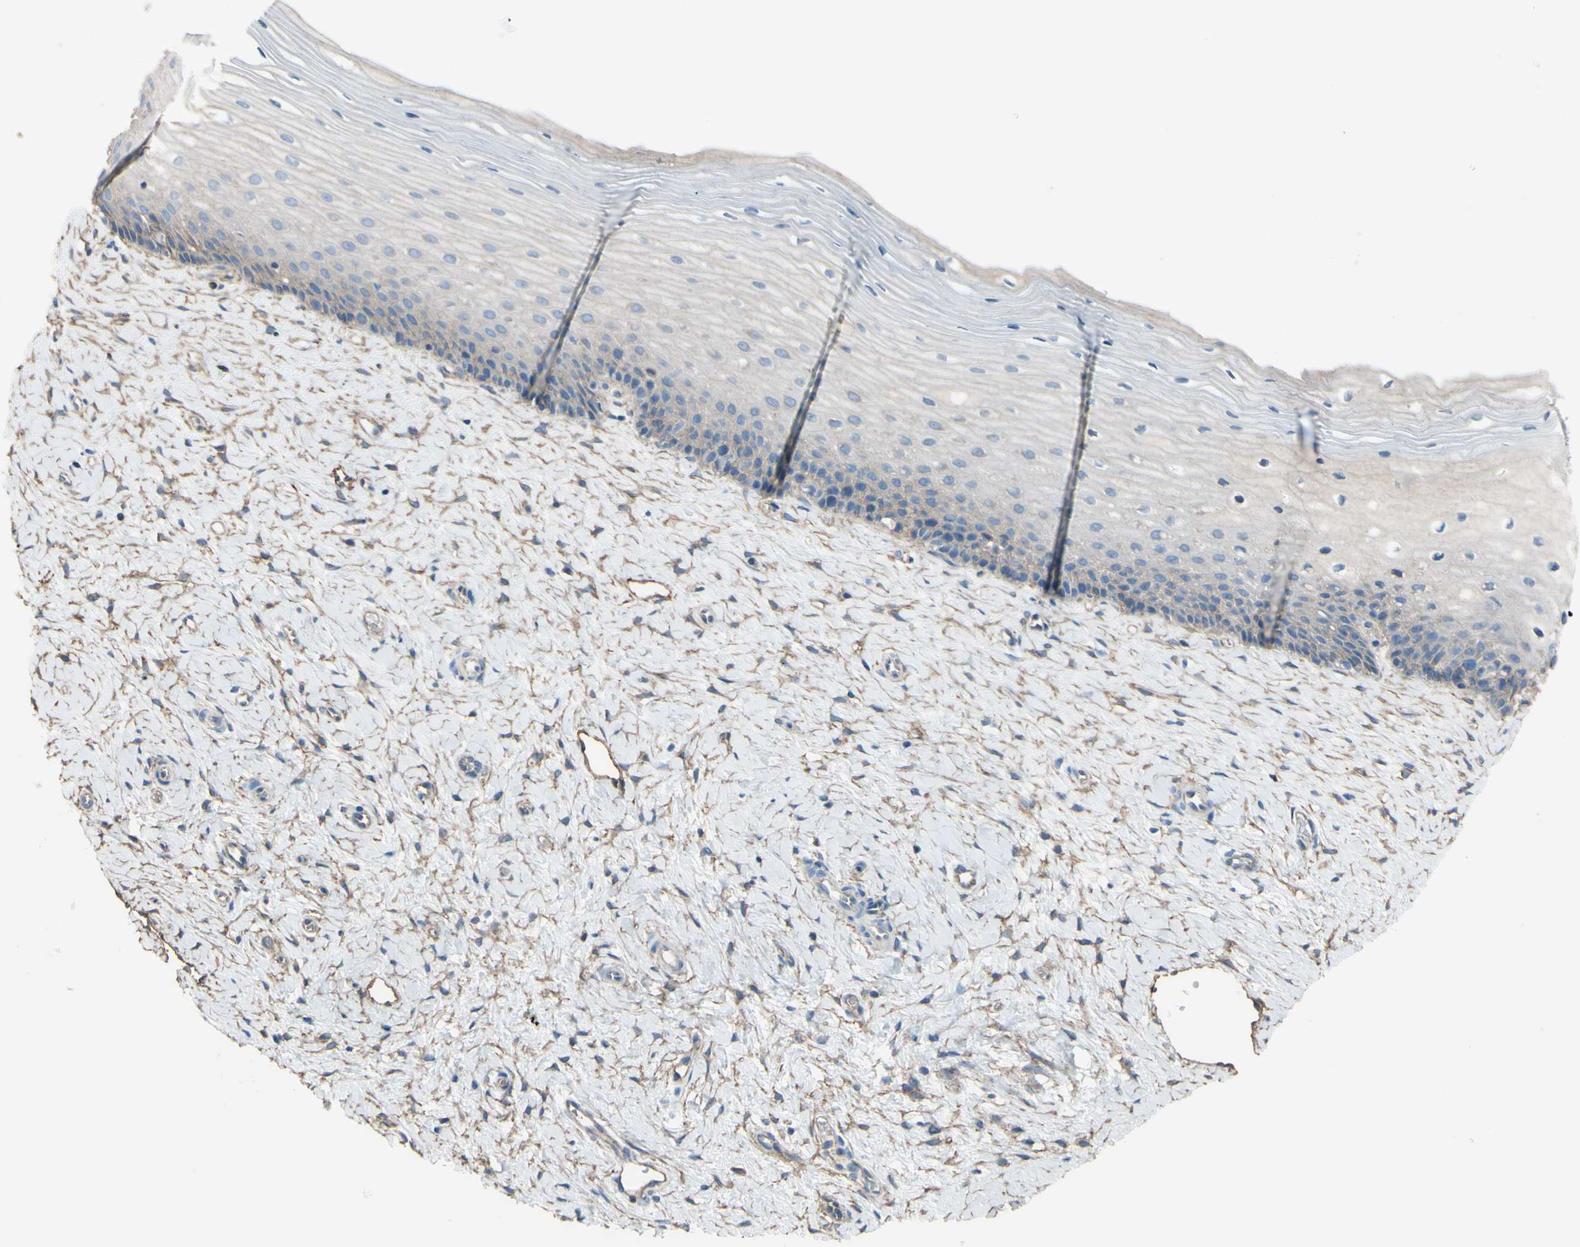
{"staining": {"intensity": "weak", "quantity": "<25%", "location": "cytoplasmic/membranous"}, "tissue": "cervix", "cell_type": "Glandular cells", "image_type": "normal", "snomed": [{"axis": "morphology", "description": "Normal tissue, NOS"}, {"axis": "topography", "description": "Cervix"}], "caption": "IHC of benign cervix shows no staining in glandular cells.", "gene": "ADD1", "patient": {"sex": "female", "age": 39}}